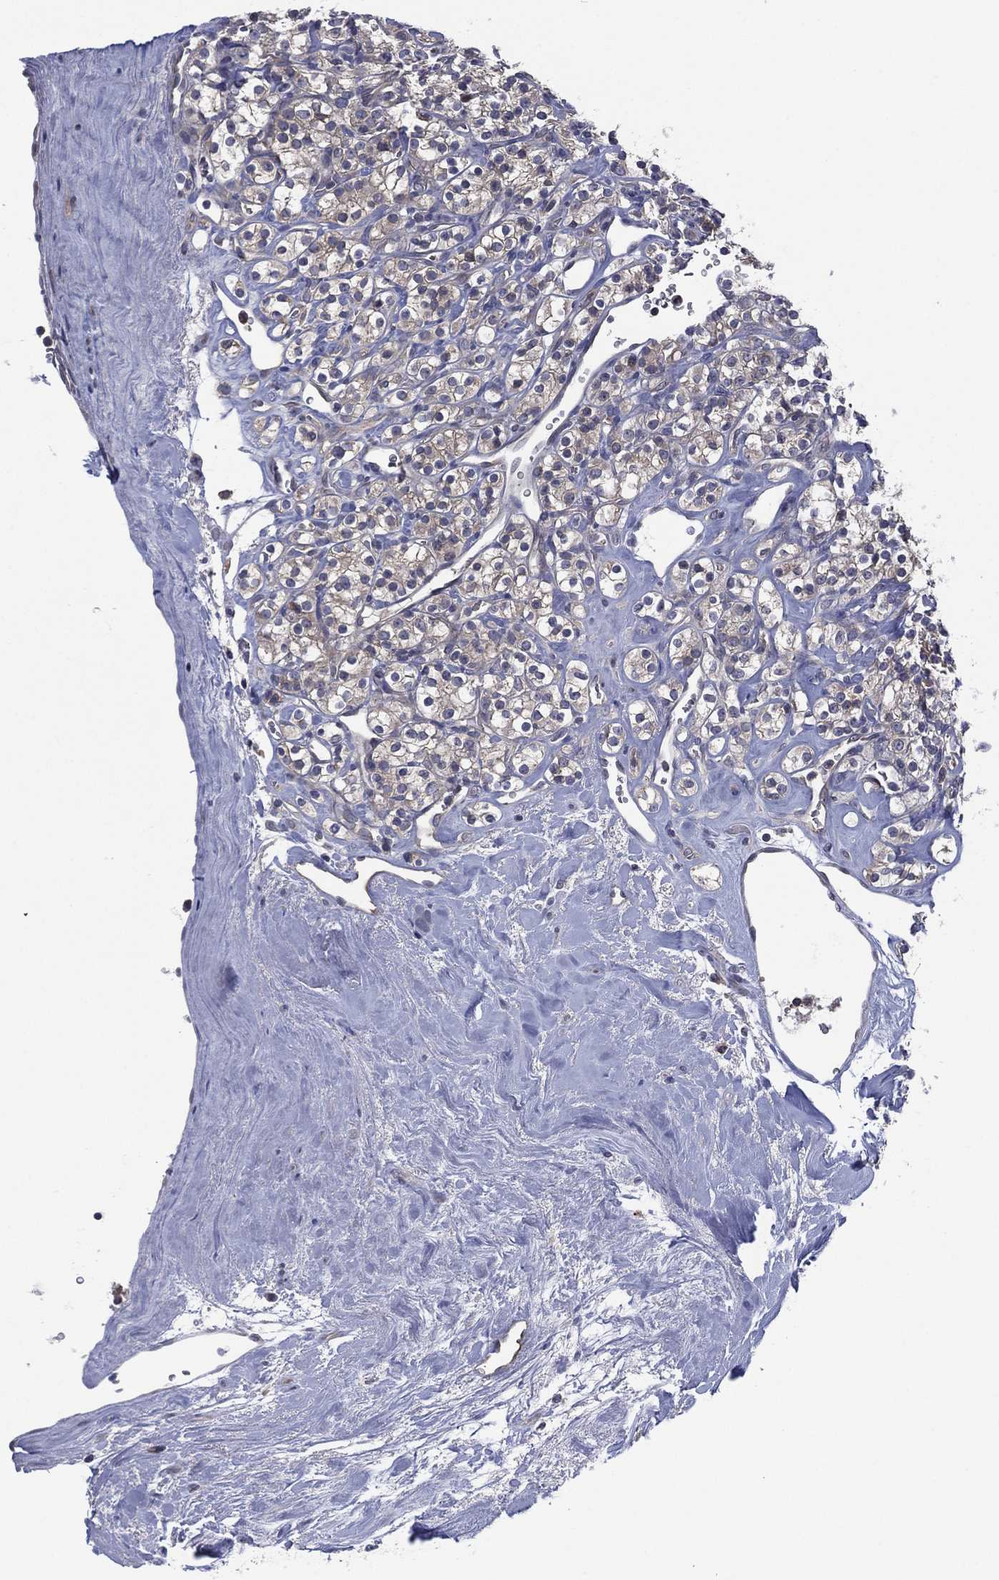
{"staining": {"intensity": "weak", "quantity": "<25%", "location": "cytoplasmic/membranous"}, "tissue": "renal cancer", "cell_type": "Tumor cells", "image_type": "cancer", "snomed": [{"axis": "morphology", "description": "Adenocarcinoma, NOS"}, {"axis": "topography", "description": "Kidney"}], "caption": "Immunohistochemistry image of human adenocarcinoma (renal) stained for a protein (brown), which shows no expression in tumor cells. (Stains: DAB (3,3'-diaminobenzidine) immunohistochemistry with hematoxylin counter stain, Microscopy: brightfield microscopy at high magnification).", "gene": "MPP7", "patient": {"sex": "male", "age": 77}}